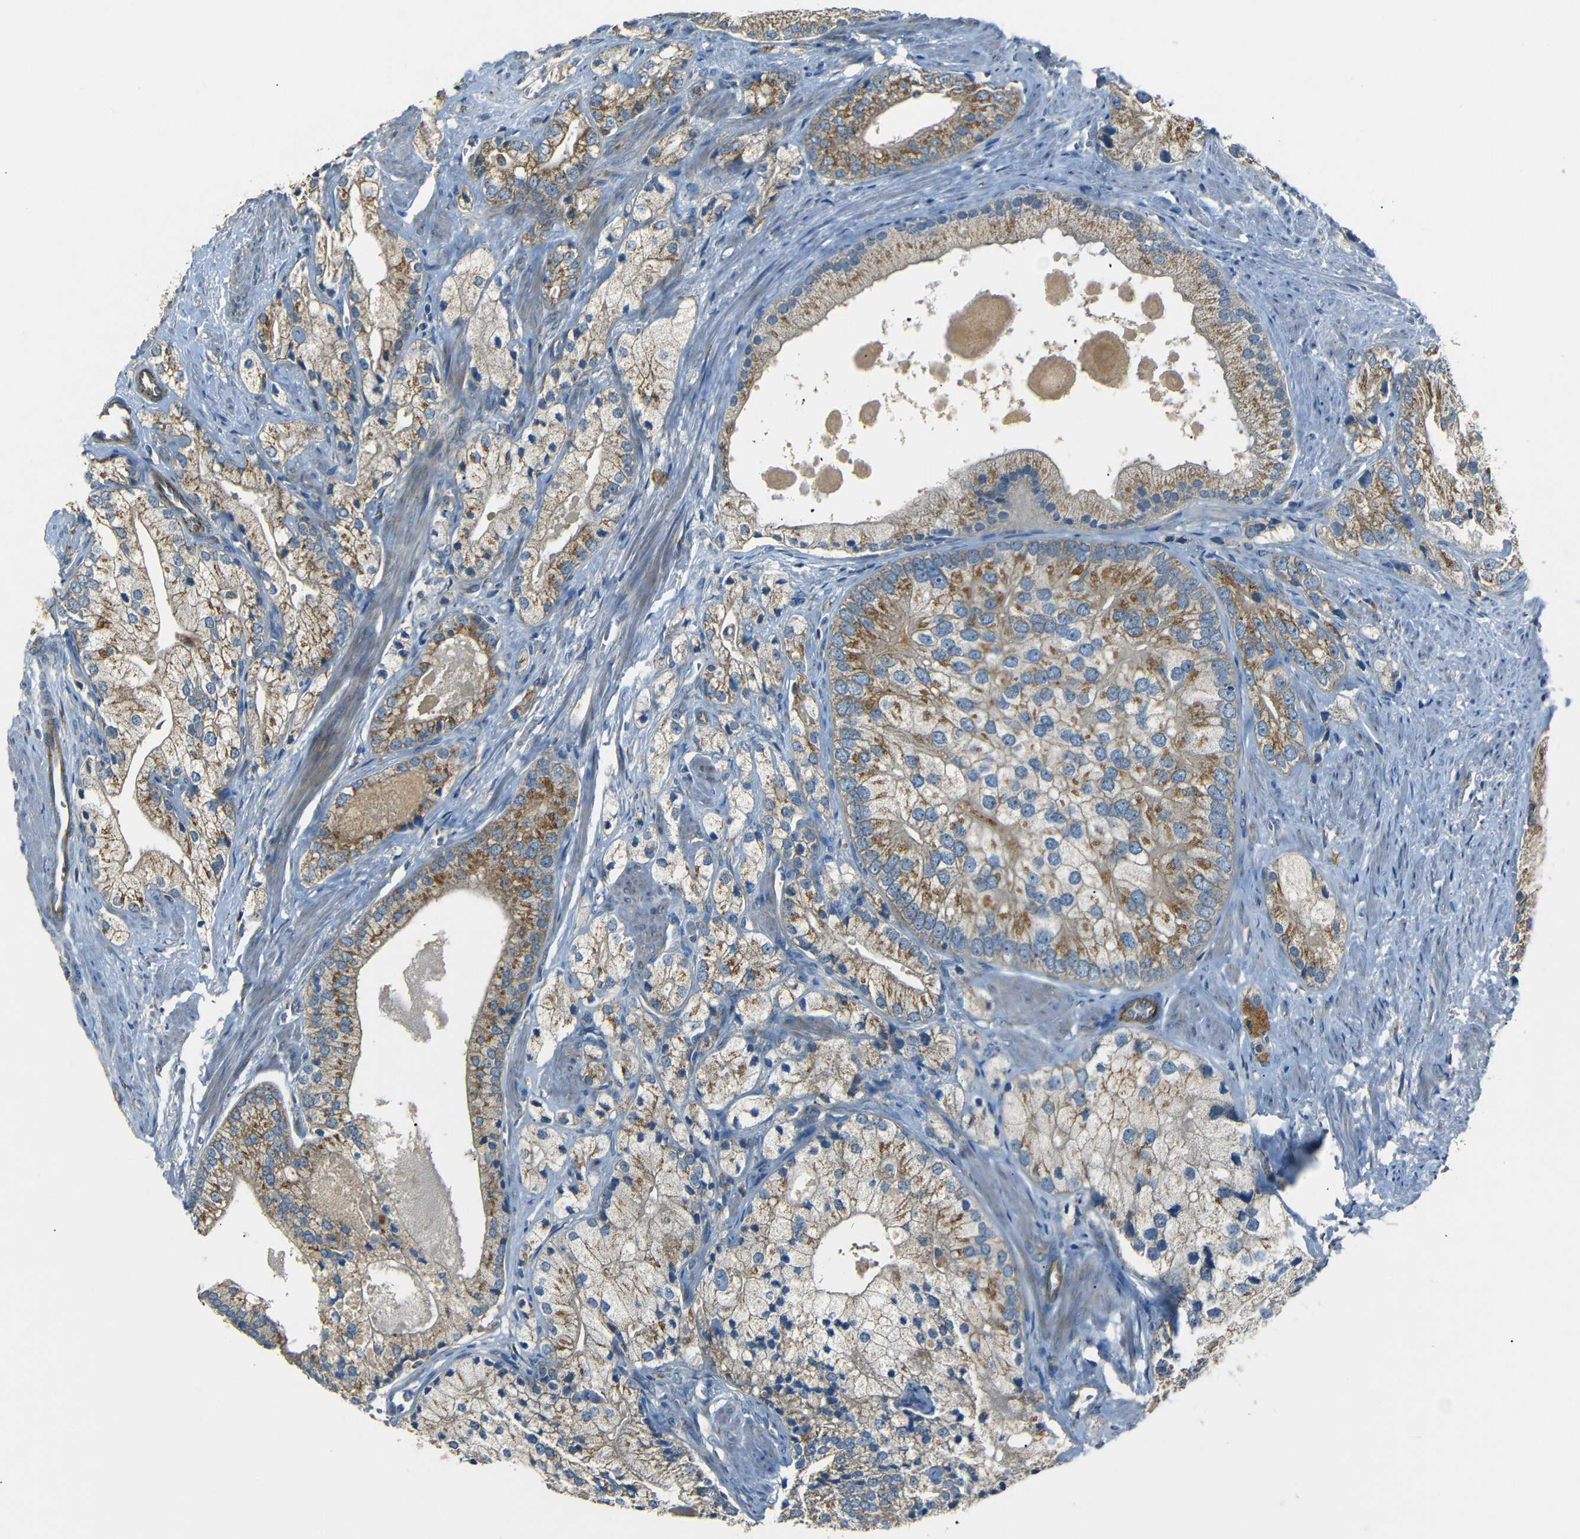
{"staining": {"intensity": "moderate", "quantity": ">75%", "location": "cytoplasmic/membranous"}, "tissue": "prostate cancer", "cell_type": "Tumor cells", "image_type": "cancer", "snomed": [{"axis": "morphology", "description": "Adenocarcinoma, Low grade"}, {"axis": "topography", "description": "Prostate"}], "caption": "Immunohistochemical staining of human prostate cancer reveals moderate cytoplasmic/membranous protein expression in about >75% of tumor cells.", "gene": "NETO2", "patient": {"sex": "male", "age": 69}}